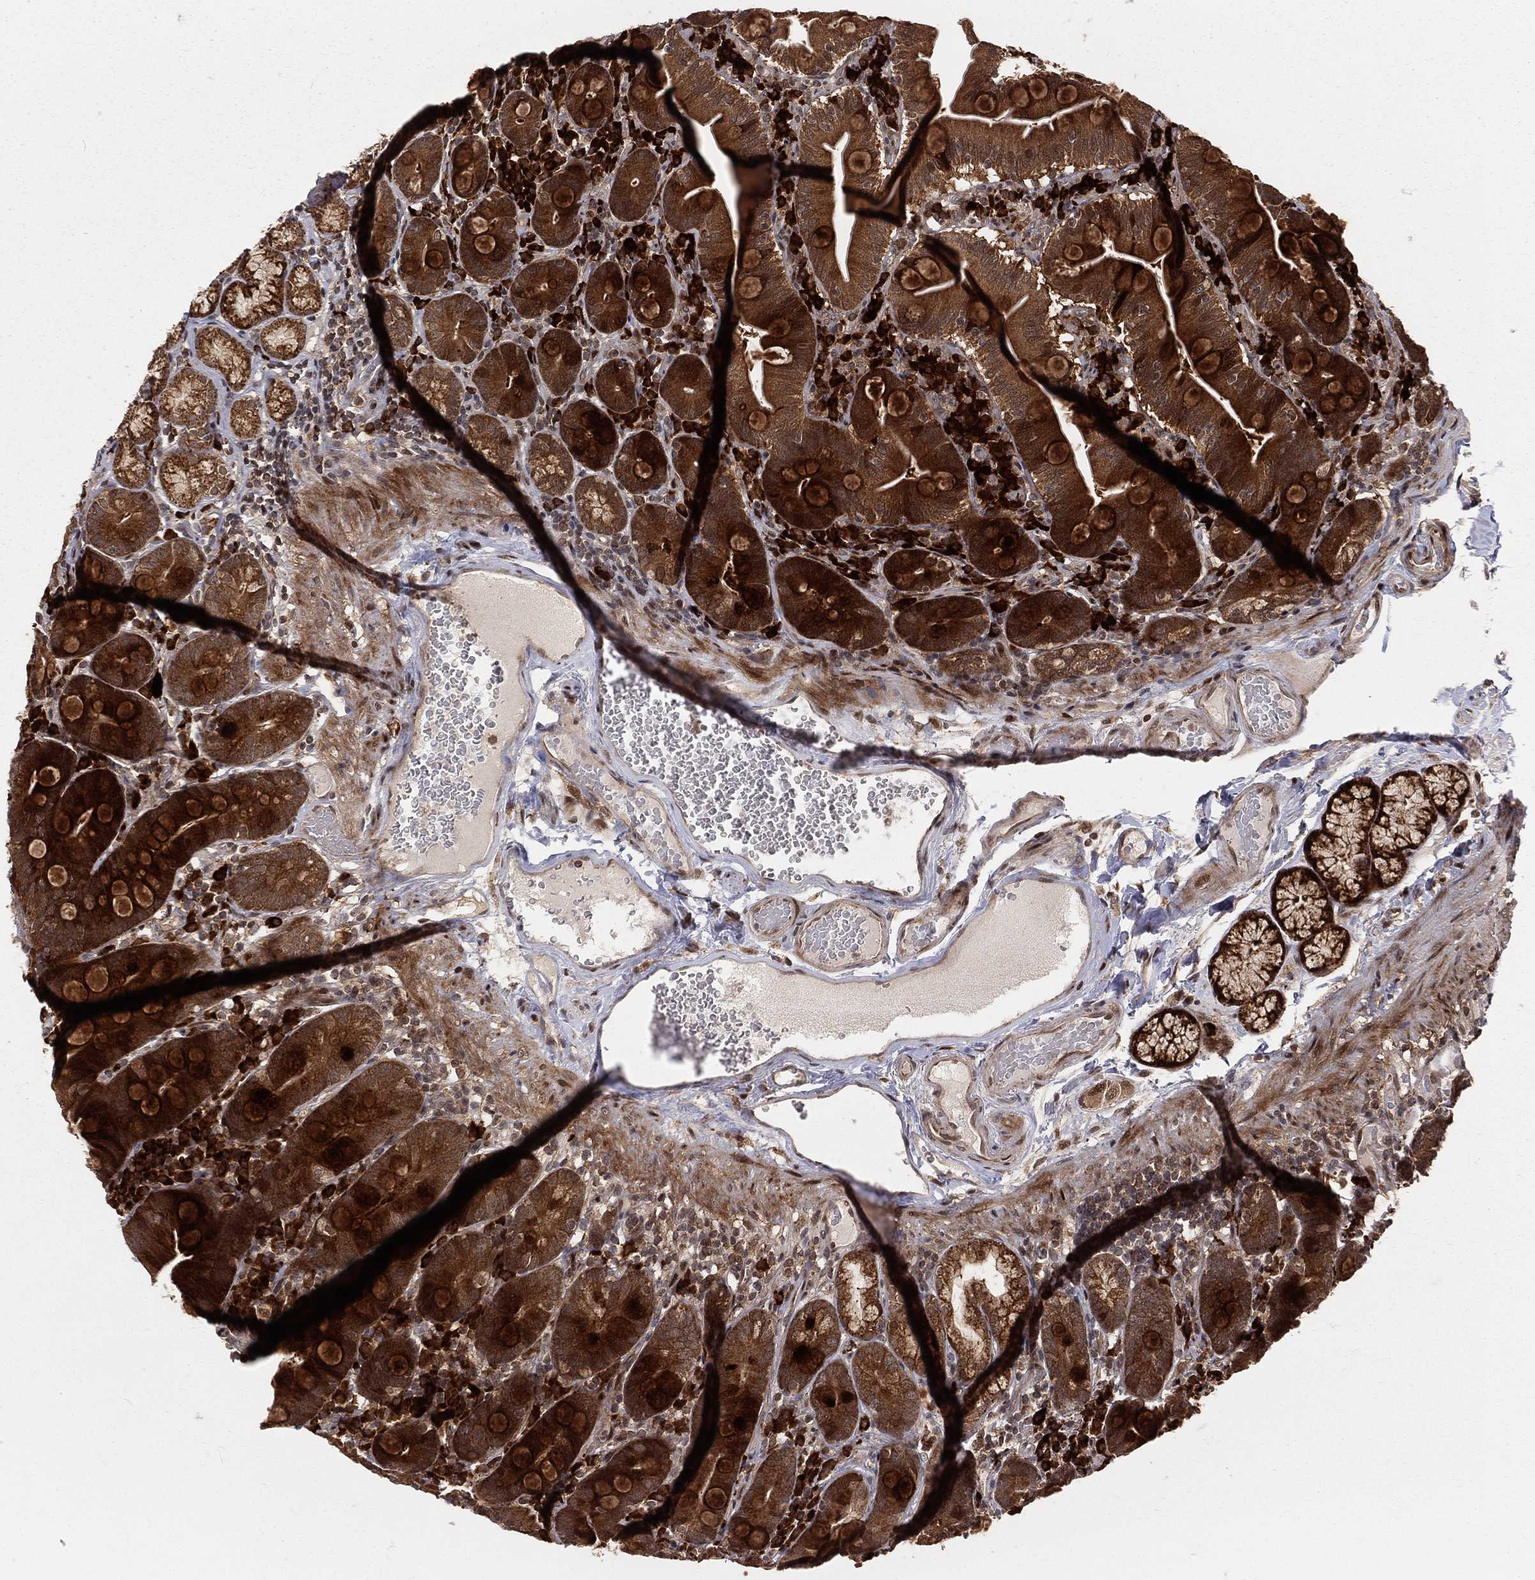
{"staining": {"intensity": "strong", "quantity": ">75%", "location": "cytoplasmic/membranous"}, "tissue": "duodenum", "cell_type": "Glandular cells", "image_type": "normal", "snomed": [{"axis": "morphology", "description": "Normal tissue, NOS"}, {"axis": "topography", "description": "Duodenum"}], "caption": "High-power microscopy captured an IHC histopathology image of normal duodenum, revealing strong cytoplasmic/membranous staining in about >75% of glandular cells. (DAB = brown stain, brightfield microscopy at high magnification).", "gene": "MDM2", "patient": {"sex": "female", "age": 67}}